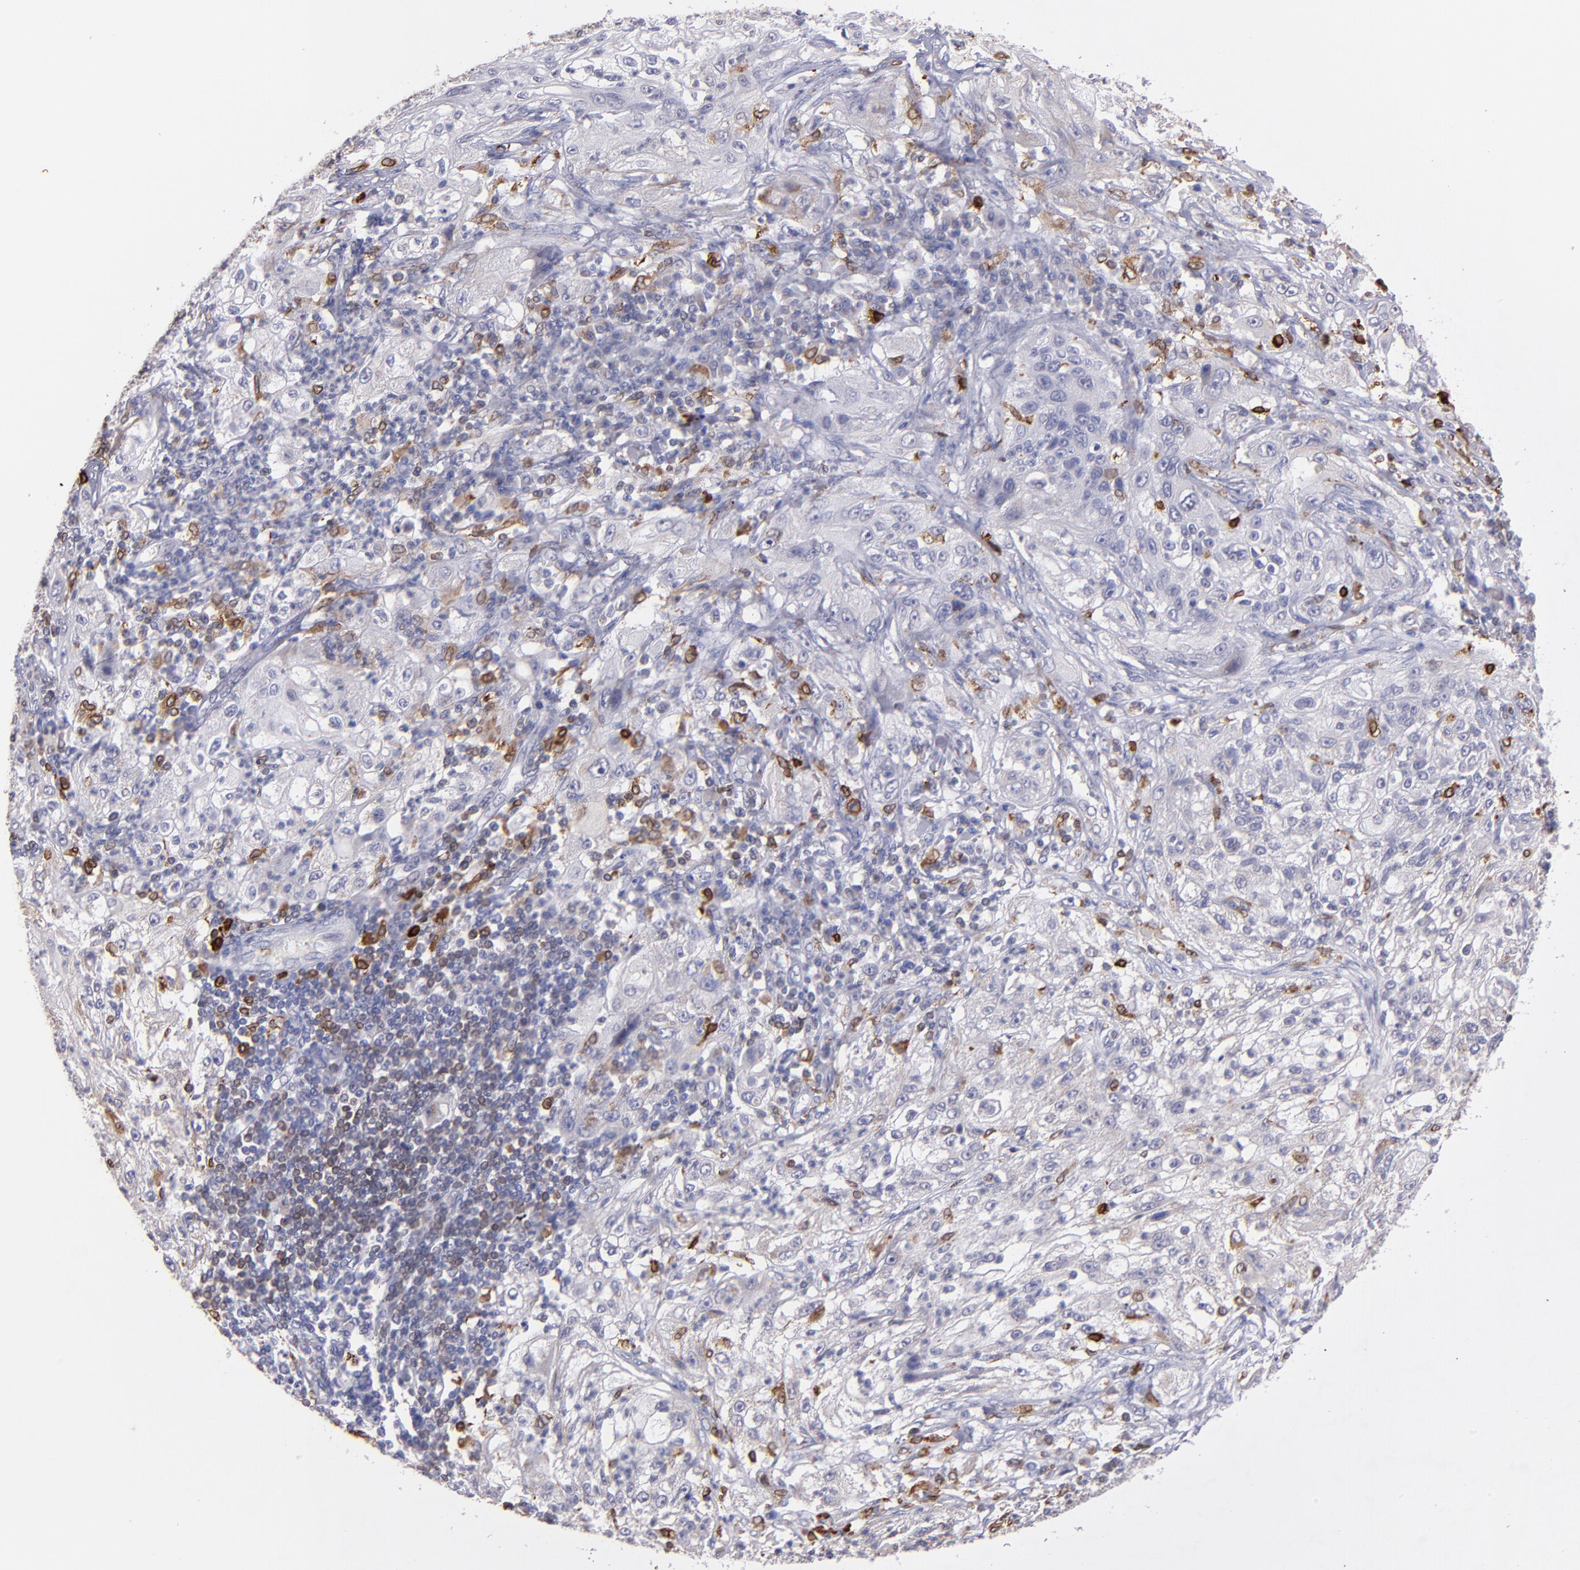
{"staining": {"intensity": "negative", "quantity": "none", "location": "none"}, "tissue": "lung cancer", "cell_type": "Tumor cells", "image_type": "cancer", "snomed": [{"axis": "morphology", "description": "Inflammation, NOS"}, {"axis": "morphology", "description": "Squamous cell carcinoma, NOS"}, {"axis": "topography", "description": "Lymph node"}, {"axis": "topography", "description": "Soft tissue"}, {"axis": "topography", "description": "Lung"}], "caption": "This is an IHC histopathology image of lung cancer (squamous cell carcinoma). There is no positivity in tumor cells.", "gene": "PTGS1", "patient": {"sex": "male", "age": 66}}